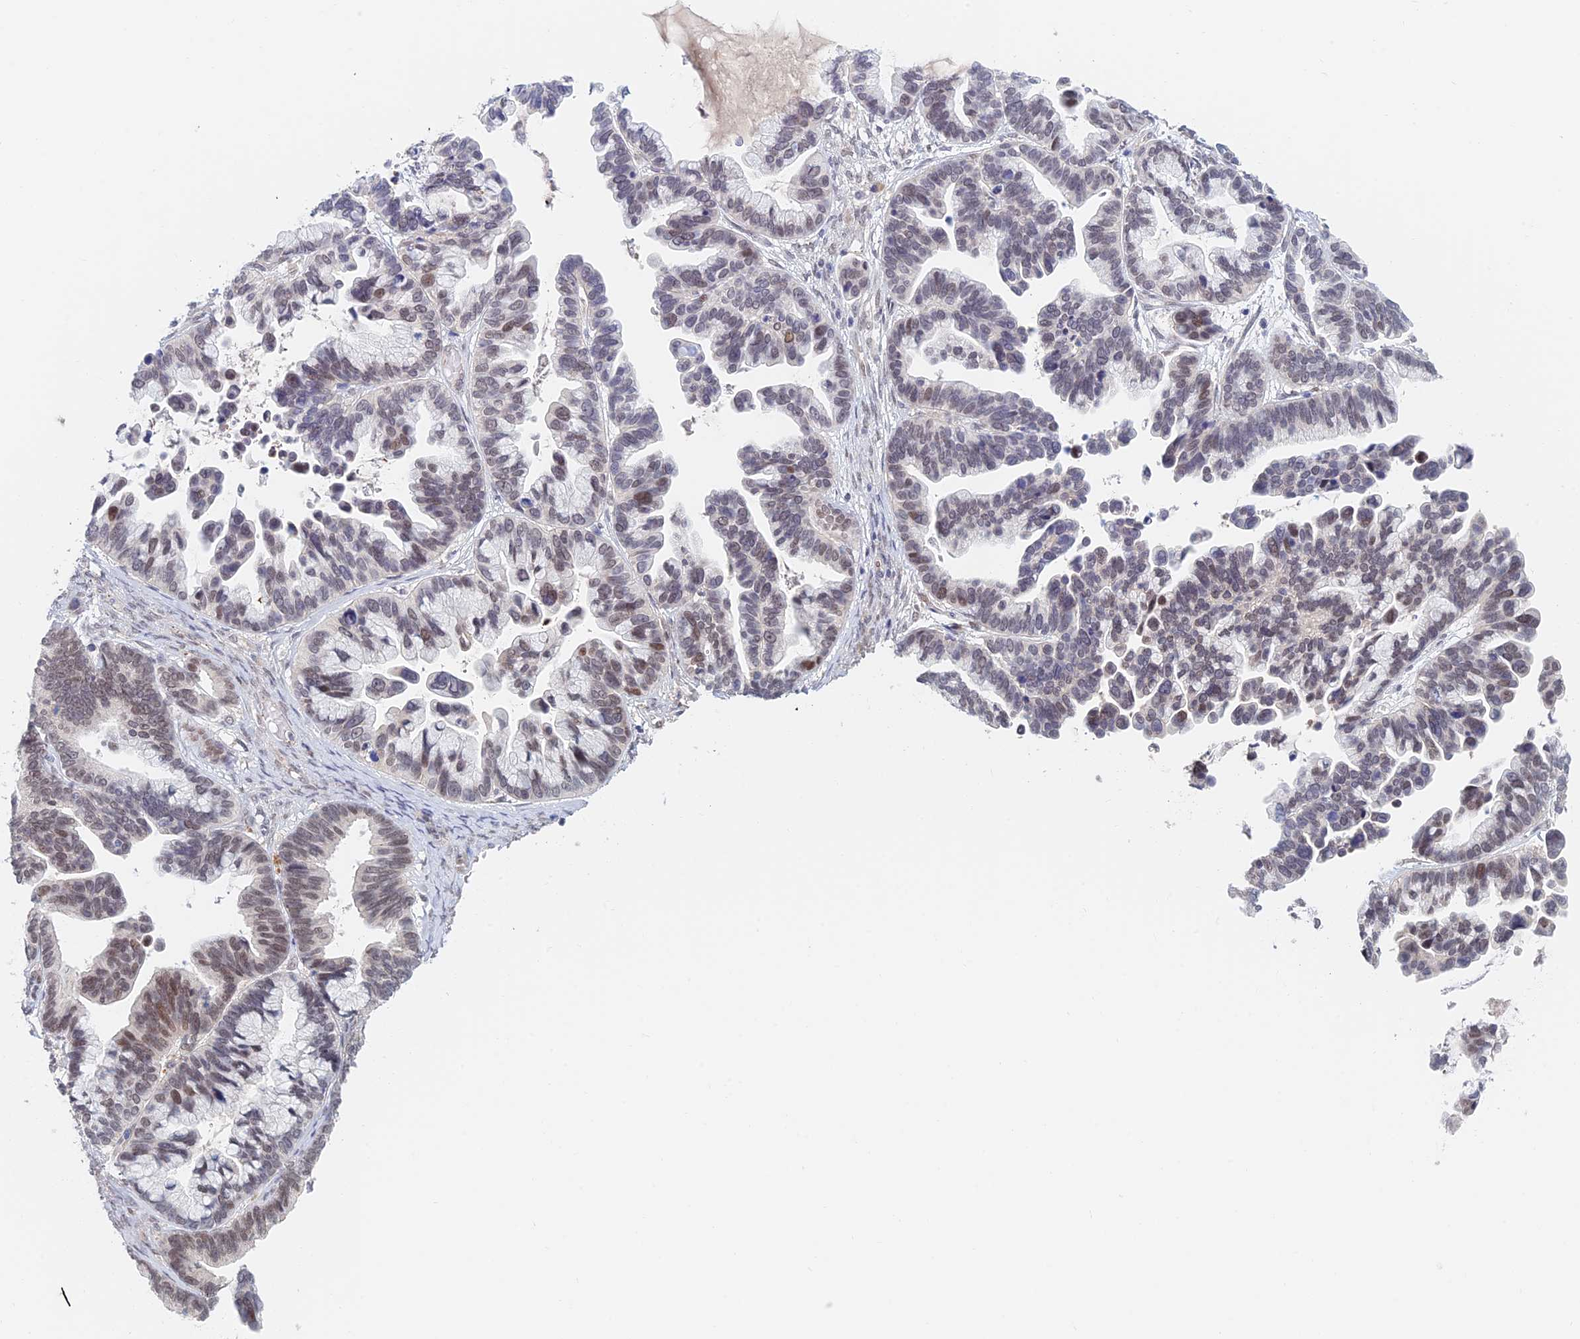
{"staining": {"intensity": "moderate", "quantity": "25%-75%", "location": "nuclear"}, "tissue": "ovarian cancer", "cell_type": "Tumor cells", "image_type": "cancer", "snomed": [{"axis": "morphology", "description": "Cystadenocarcinoma, serous, NOS"}, {"axis": "topography", "description": "Ovary"}], "caption": "Tumor cells demonstrate medium levels of moderate nuclear expression in about 25%-75% of cells in ovarian cancer (serous cystadenocarcinoma).", "gene": "ZUP1", "patient": {"sex": "female", "age": 56}}